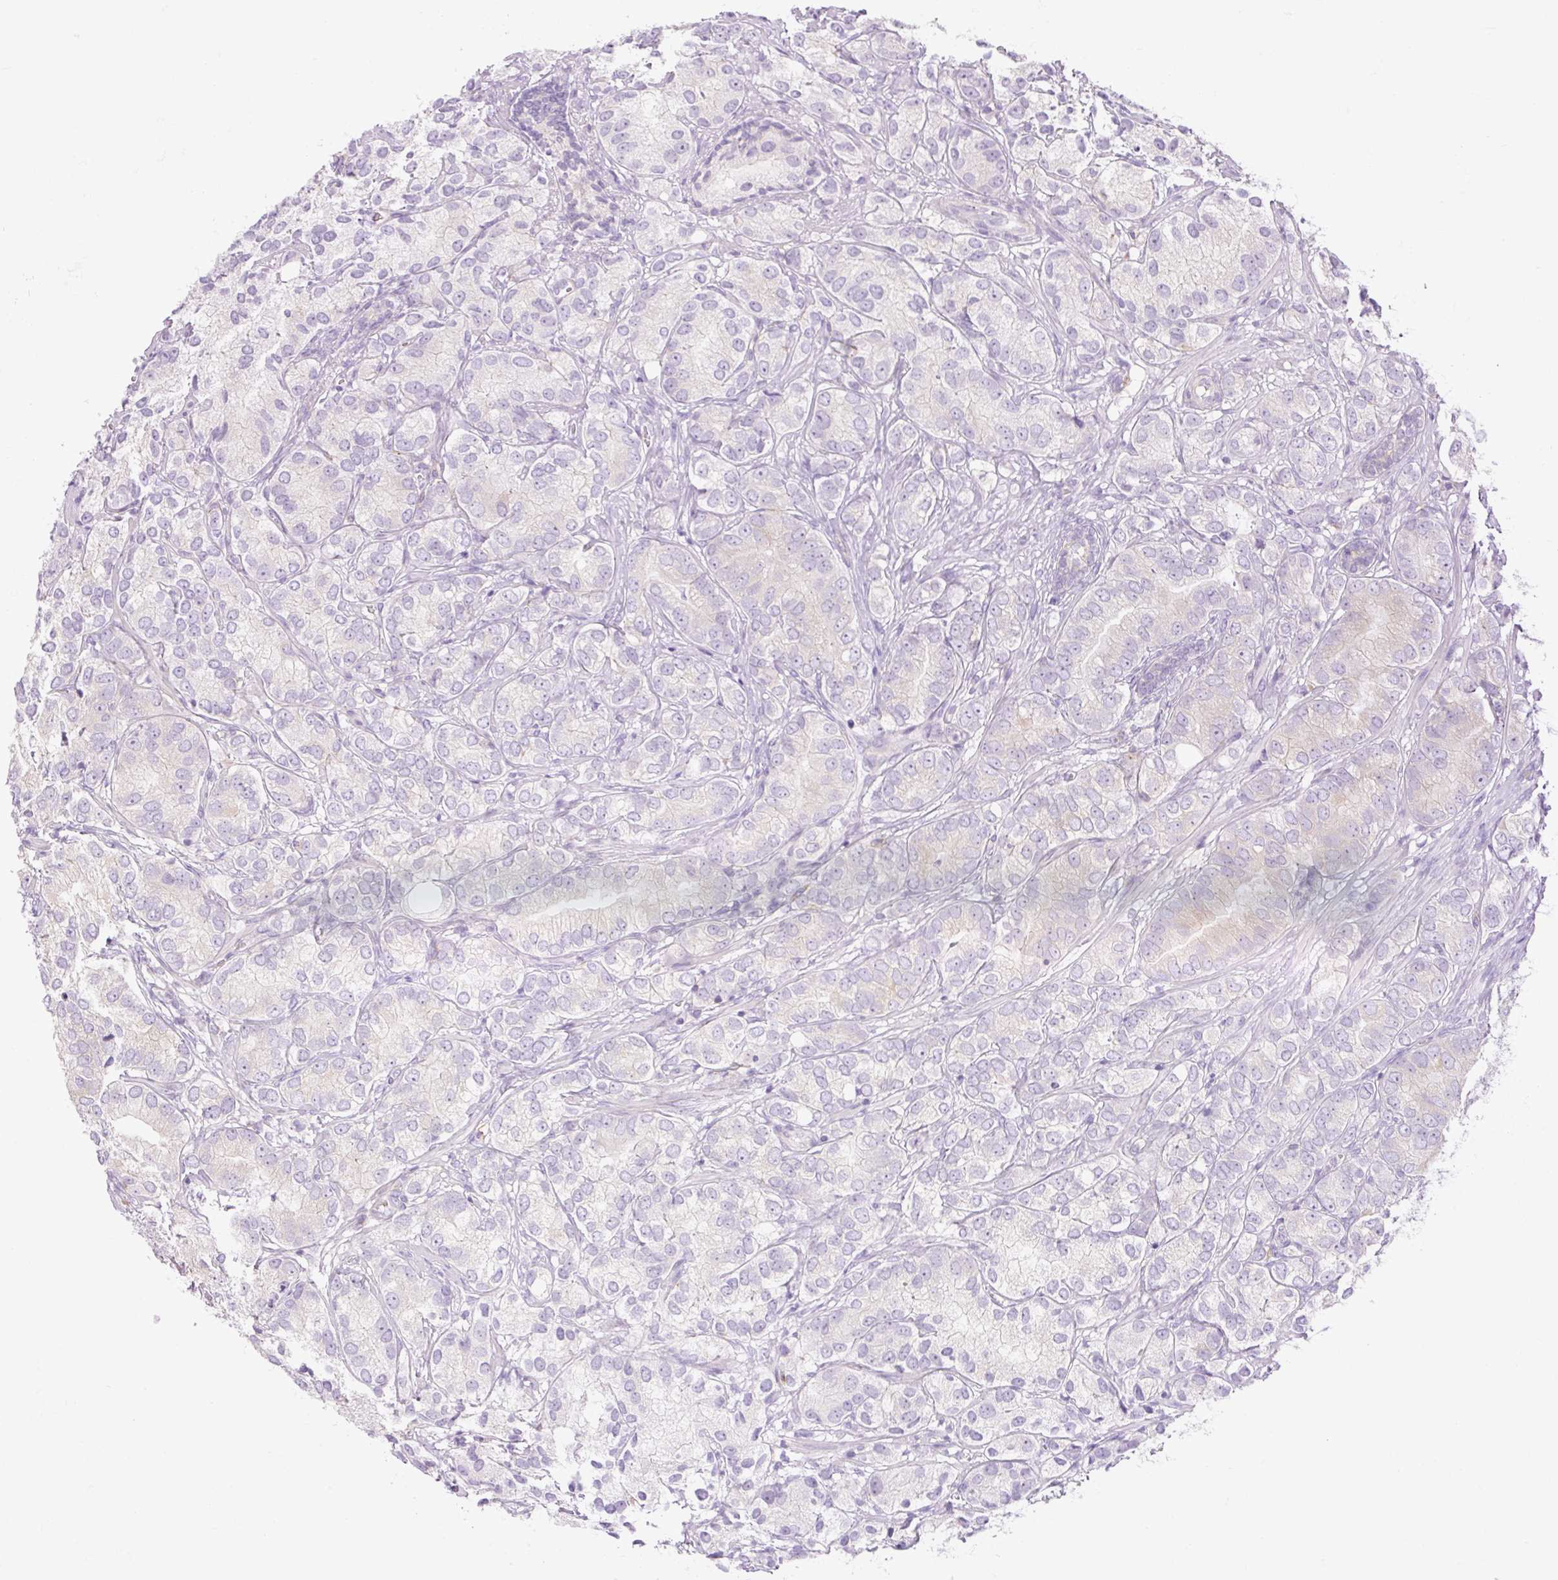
{"staining": {"intensity": "negative", "quantity": "none", "location": "none"}, "tissue": "prostate cancer", "cell_type": "Tumor cells", "image_type": "cancer", "snomed": [{"axis": "morphology", "description": "Adenocarcinoma, High grade"}, {"axis": "topography", "description": "Prostate"}], "caption": "Photomicrograph shows no significant protein staining in tumor cells of prostate cancer (adenocarcinoma (high-grade)). (DAB immunohistochemistry (IHC), high magnification).", "gene": "GRID2", "patient": {"sex": "male", "age": 82}}